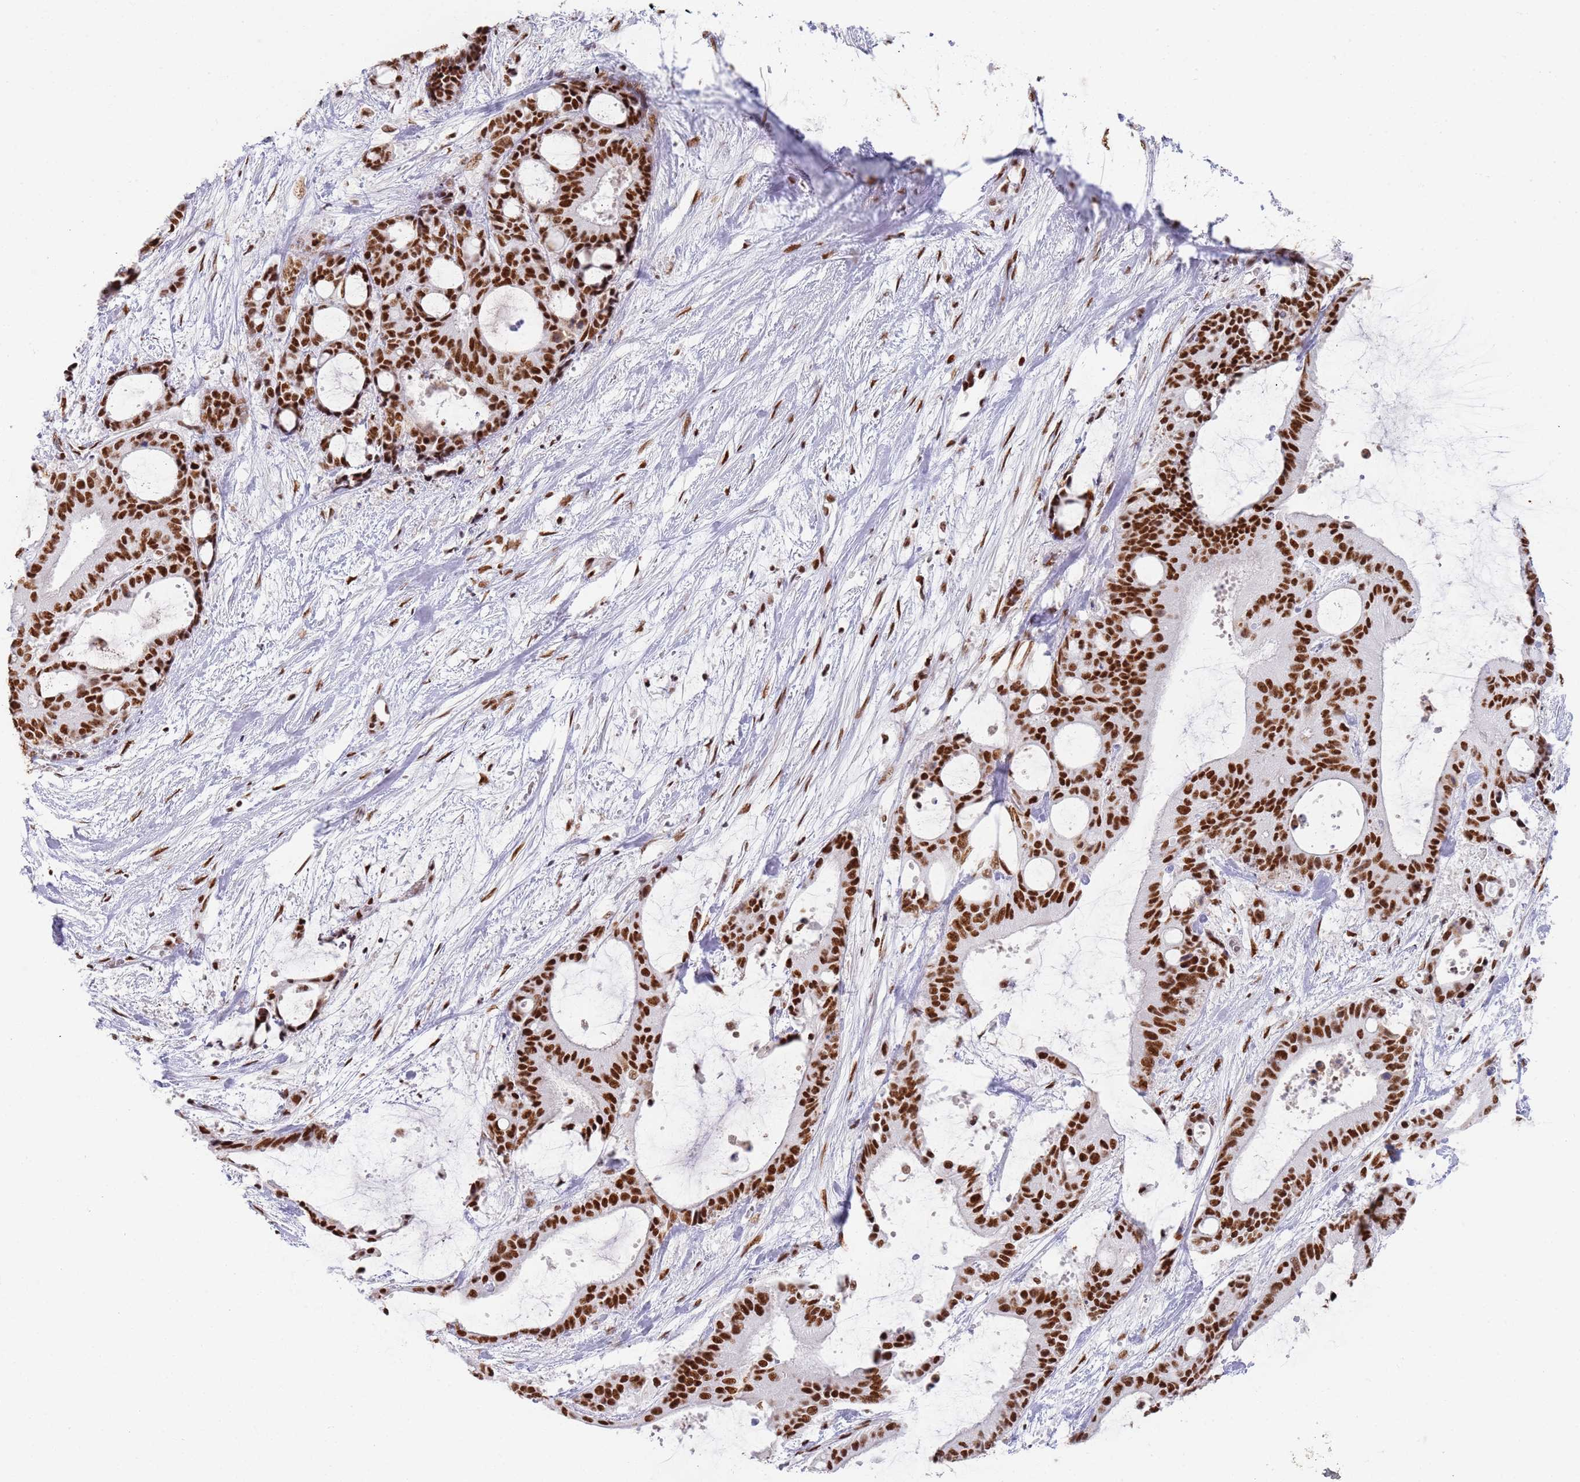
{"staining": {"intensity": "strong", "quantity": ">75%", "location": "nuclear"}, "tissue": "liver cancer", "cell_type": "Tumor cells", "image_type": "cancer", "snomed": [{"axis": "morphology", "description": "Normal tissue, NOS"}, {"axis": "morphology", "description": "Cholangiocarcinoma"}, {"axis": "topography", "description": "Liver"}, {"axis": "topography", "description": "Peripheral nerve tissue"}], "caption": "IHC (DAB (3,3'-diaminobenzidine)) staining of liver cancer (cholangiocarcinoma) exhibits strong nuclear protein positivity in about >75% of tumor cells.", "gene": "AKAP8L", "patient": {"sex": "female", "age": 73}}